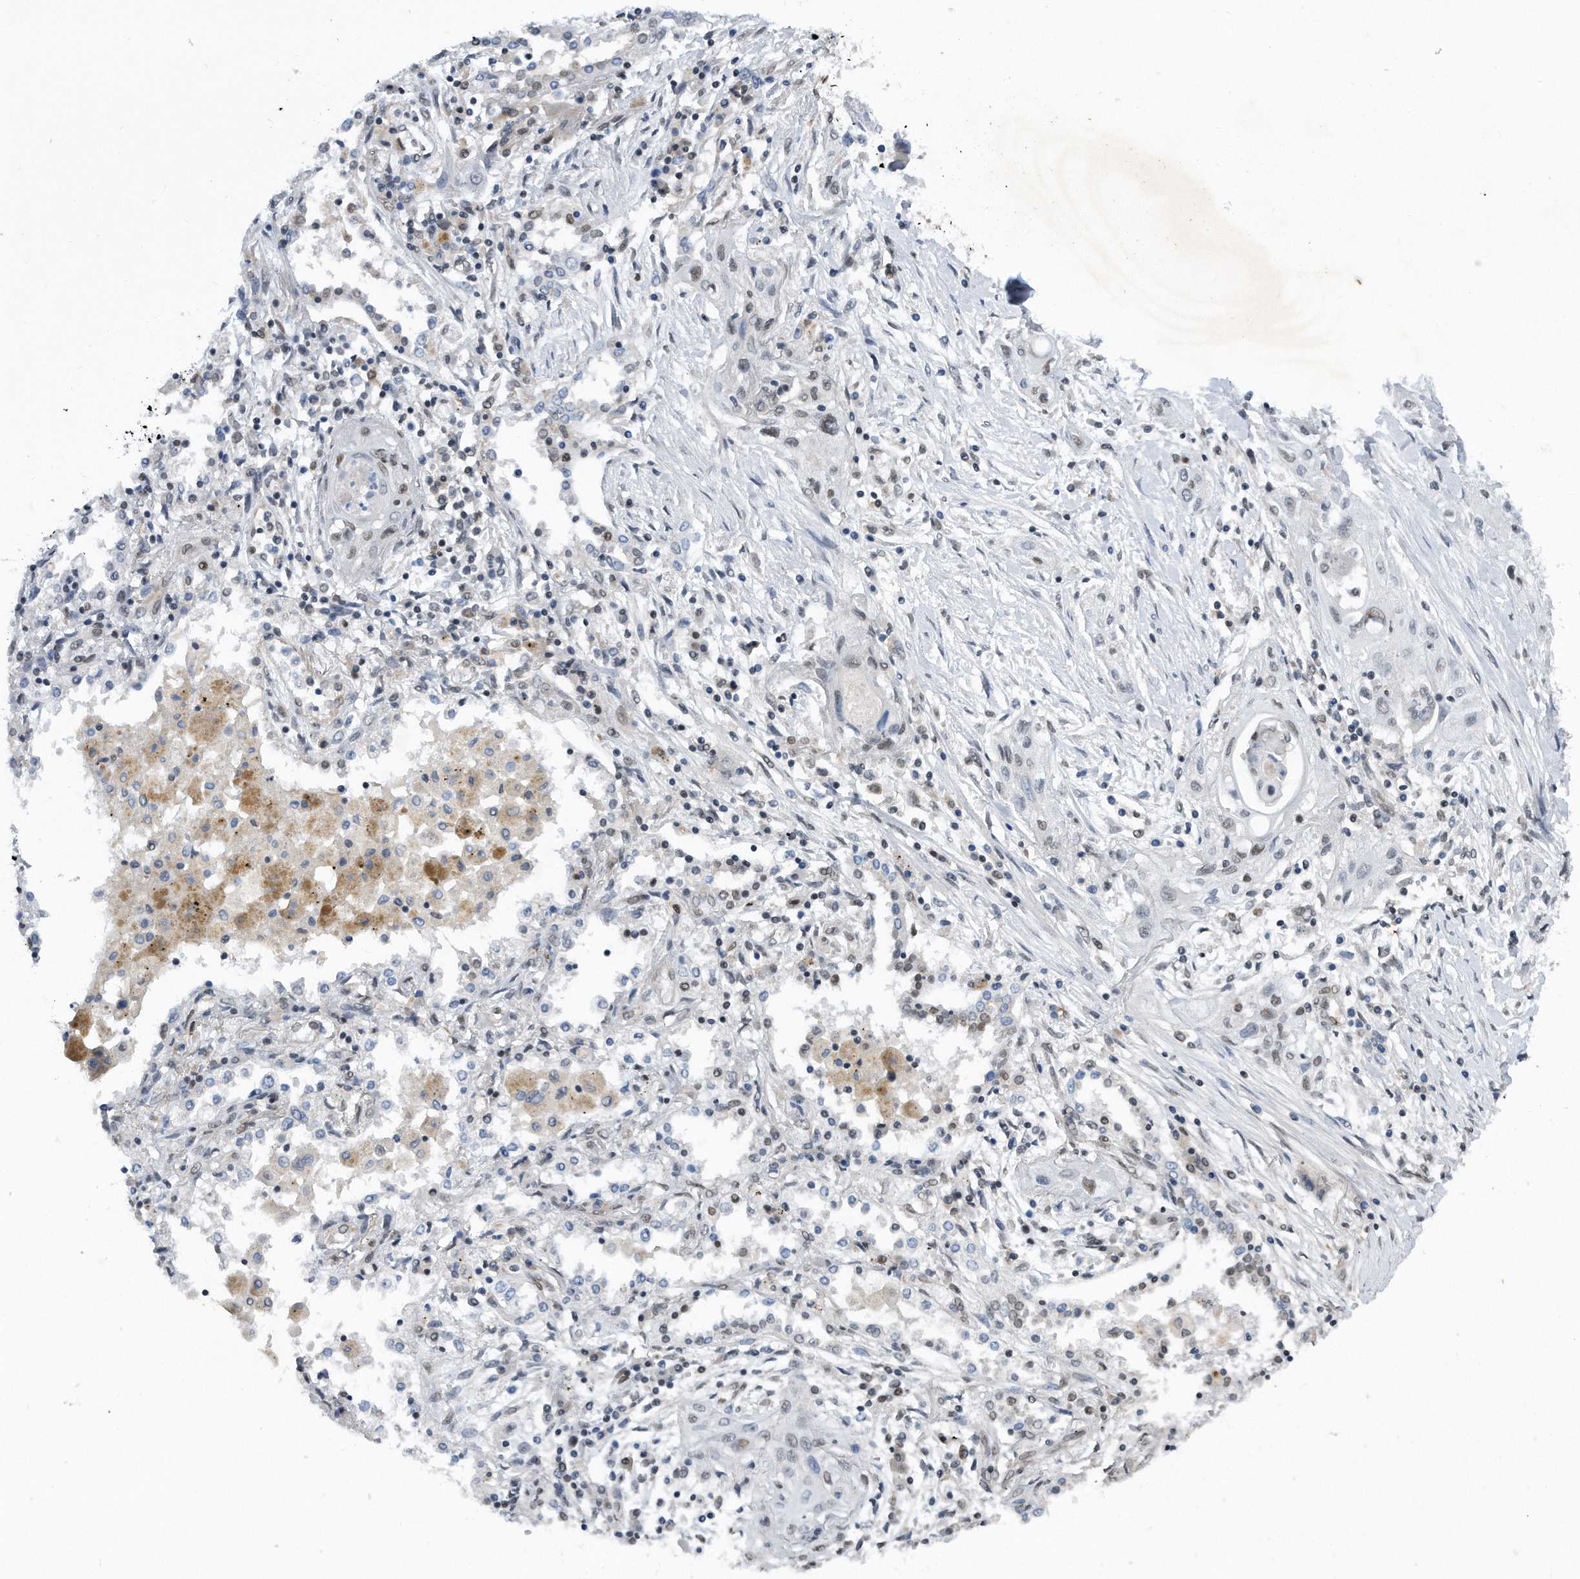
{"staining": {"intensity": "weak", "quantity": "<25%", "location": "nuclear"}, "tissue": "lung cancer", "cell_type": "Tumor cells", "image_type": "cancer", "snomed": [{"axis": "morphology", "description": "Squamous cell carcinoma, NOS"}, {"axis": "topography", "description": "Lung"}], "caption": "High magnification brightfield microscopy of lung squamous cell carcinoma stained with DAB (brown) and counterstained with hematoxylin (blue): tumor cells show no significant positivity.", "gene": "TP53INP1", "patient": {"sex": "female", "age": 47}}